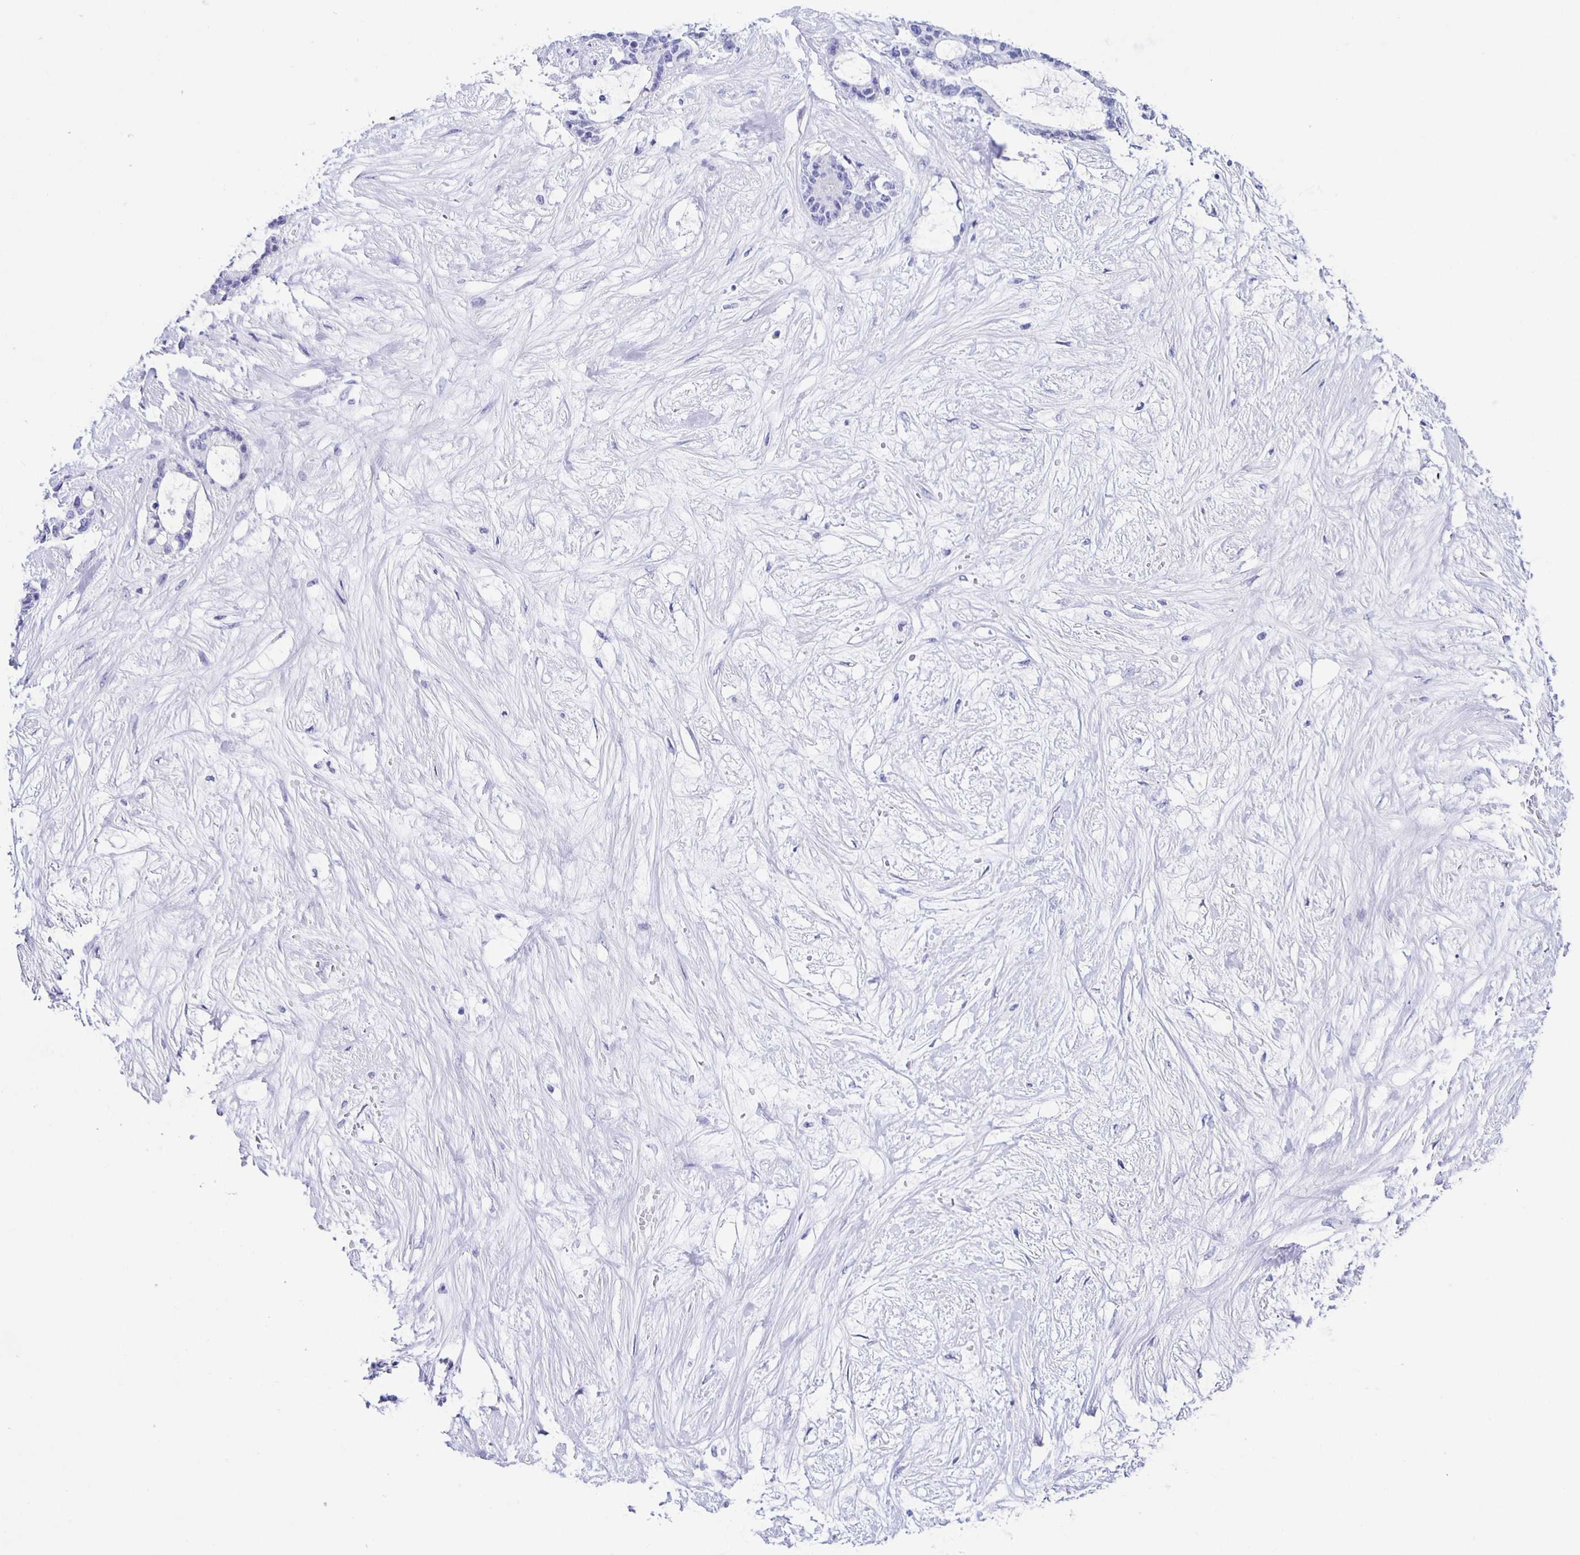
{"staining": {"intensity": "negative", "quantity": "none", "location": "none"}, "tissue": "liver cancer", "cell_type": "Tumor cells", "image_type": "cancer", "snomed": [{"axis": "morphology", "description": "Normal tissue, NOS"}, {"axis": "morphology", "description": "Cholangiocarcinoma"}, {"axis": "topography", "description": "Liver"}, {"axis": "topography", "description": "Peripheral nerve tissue"}], "caption": "Tumor cells show no significant protein expression in liver cholangiocarcinoma.", "gene": "AQP6", "patient": {"sex": "female", "age": 73}}